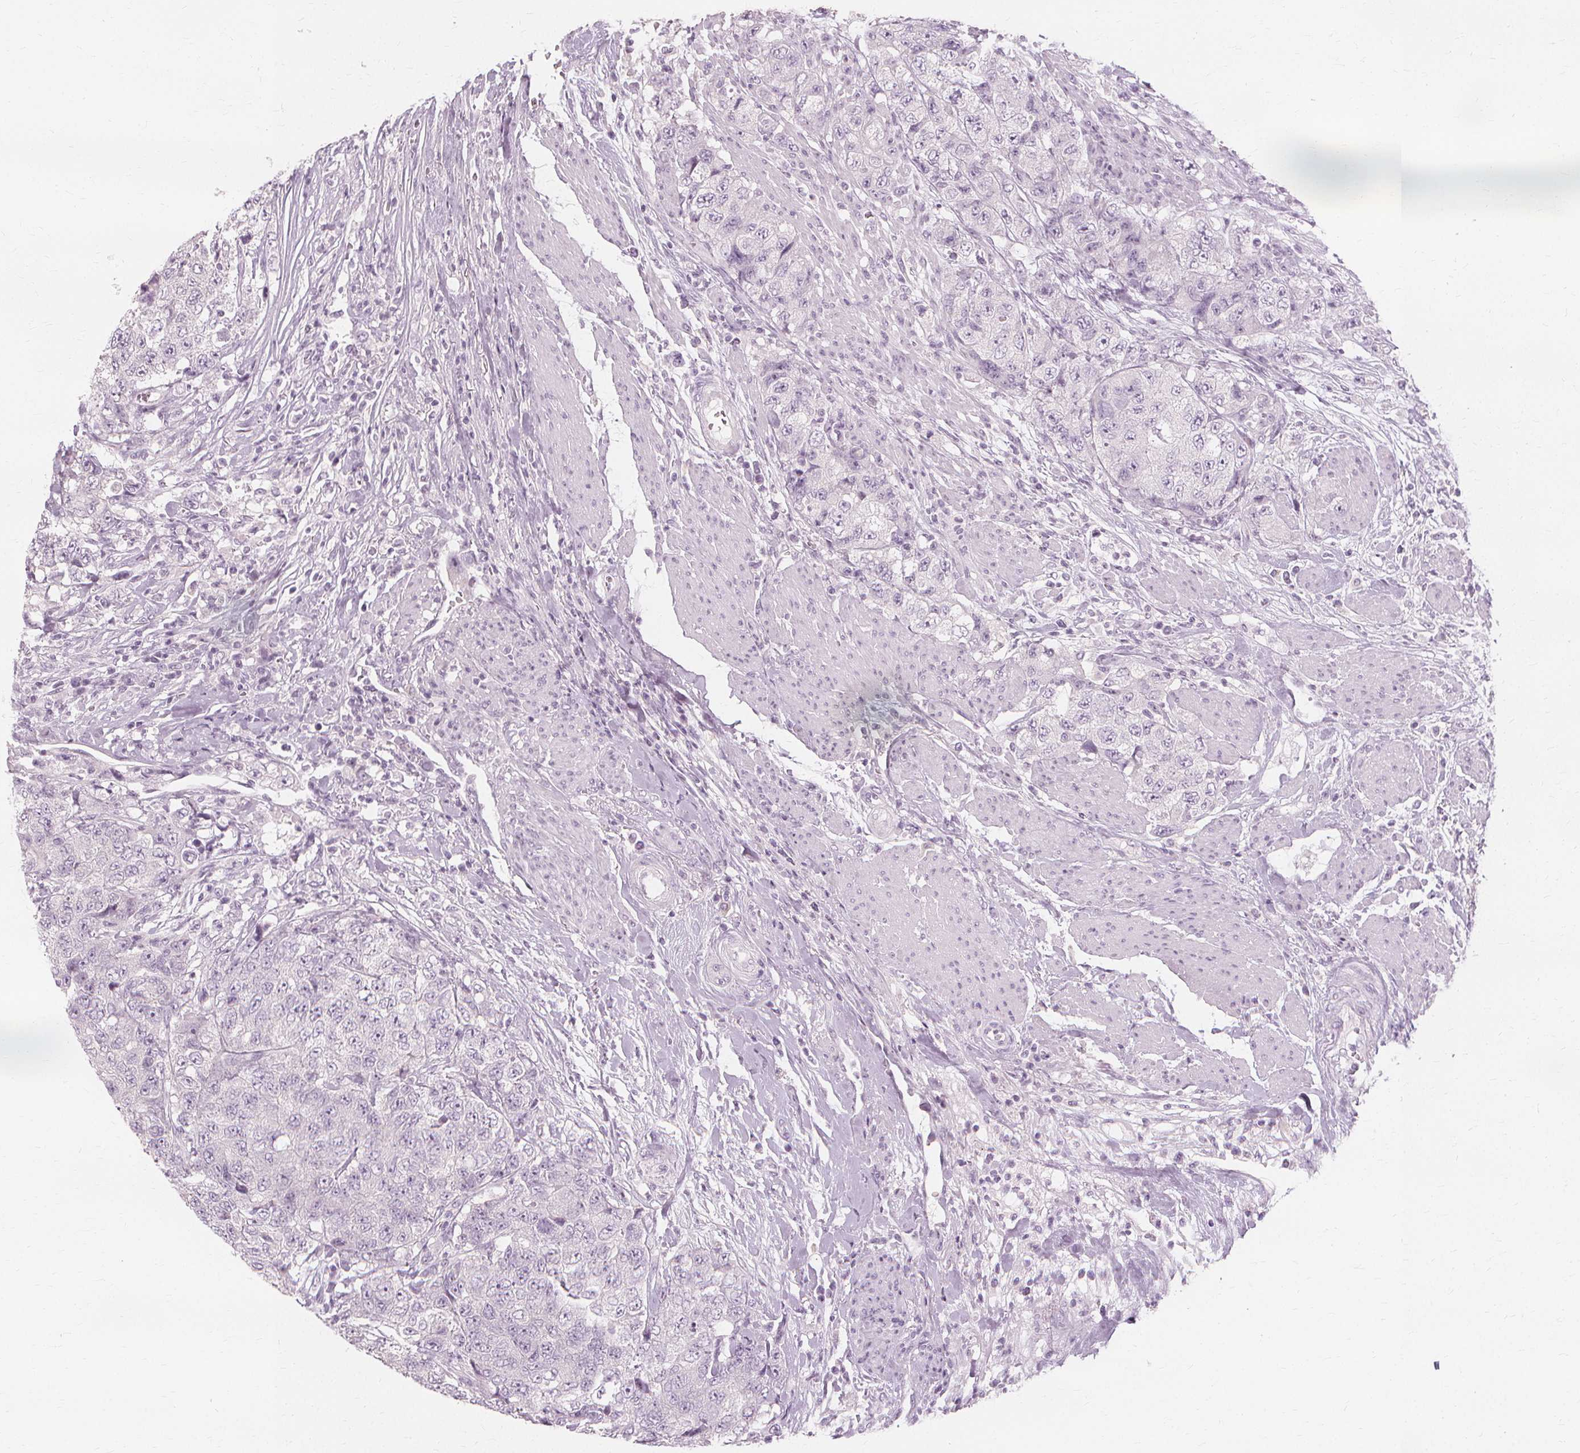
{"staining": {"intensity": "negative", "quantity": "none", "location": "none"}, "tissue": "urothelial cancer", "cell_type": "Tumor cells", "image_type": "cancer", "snomed": [{"axis": "morphology", "description": "Urothelial carcinoma, High grade"}, {"axis": "topography", "description": "Urinary bladder"}], "caption": "Immunohistochemical staining of human high-grade urothelial carcinoma shows no significant positivity in tumor cells.", "gene": "MUC12", "patient": {"sex": "female", "age": 78}}